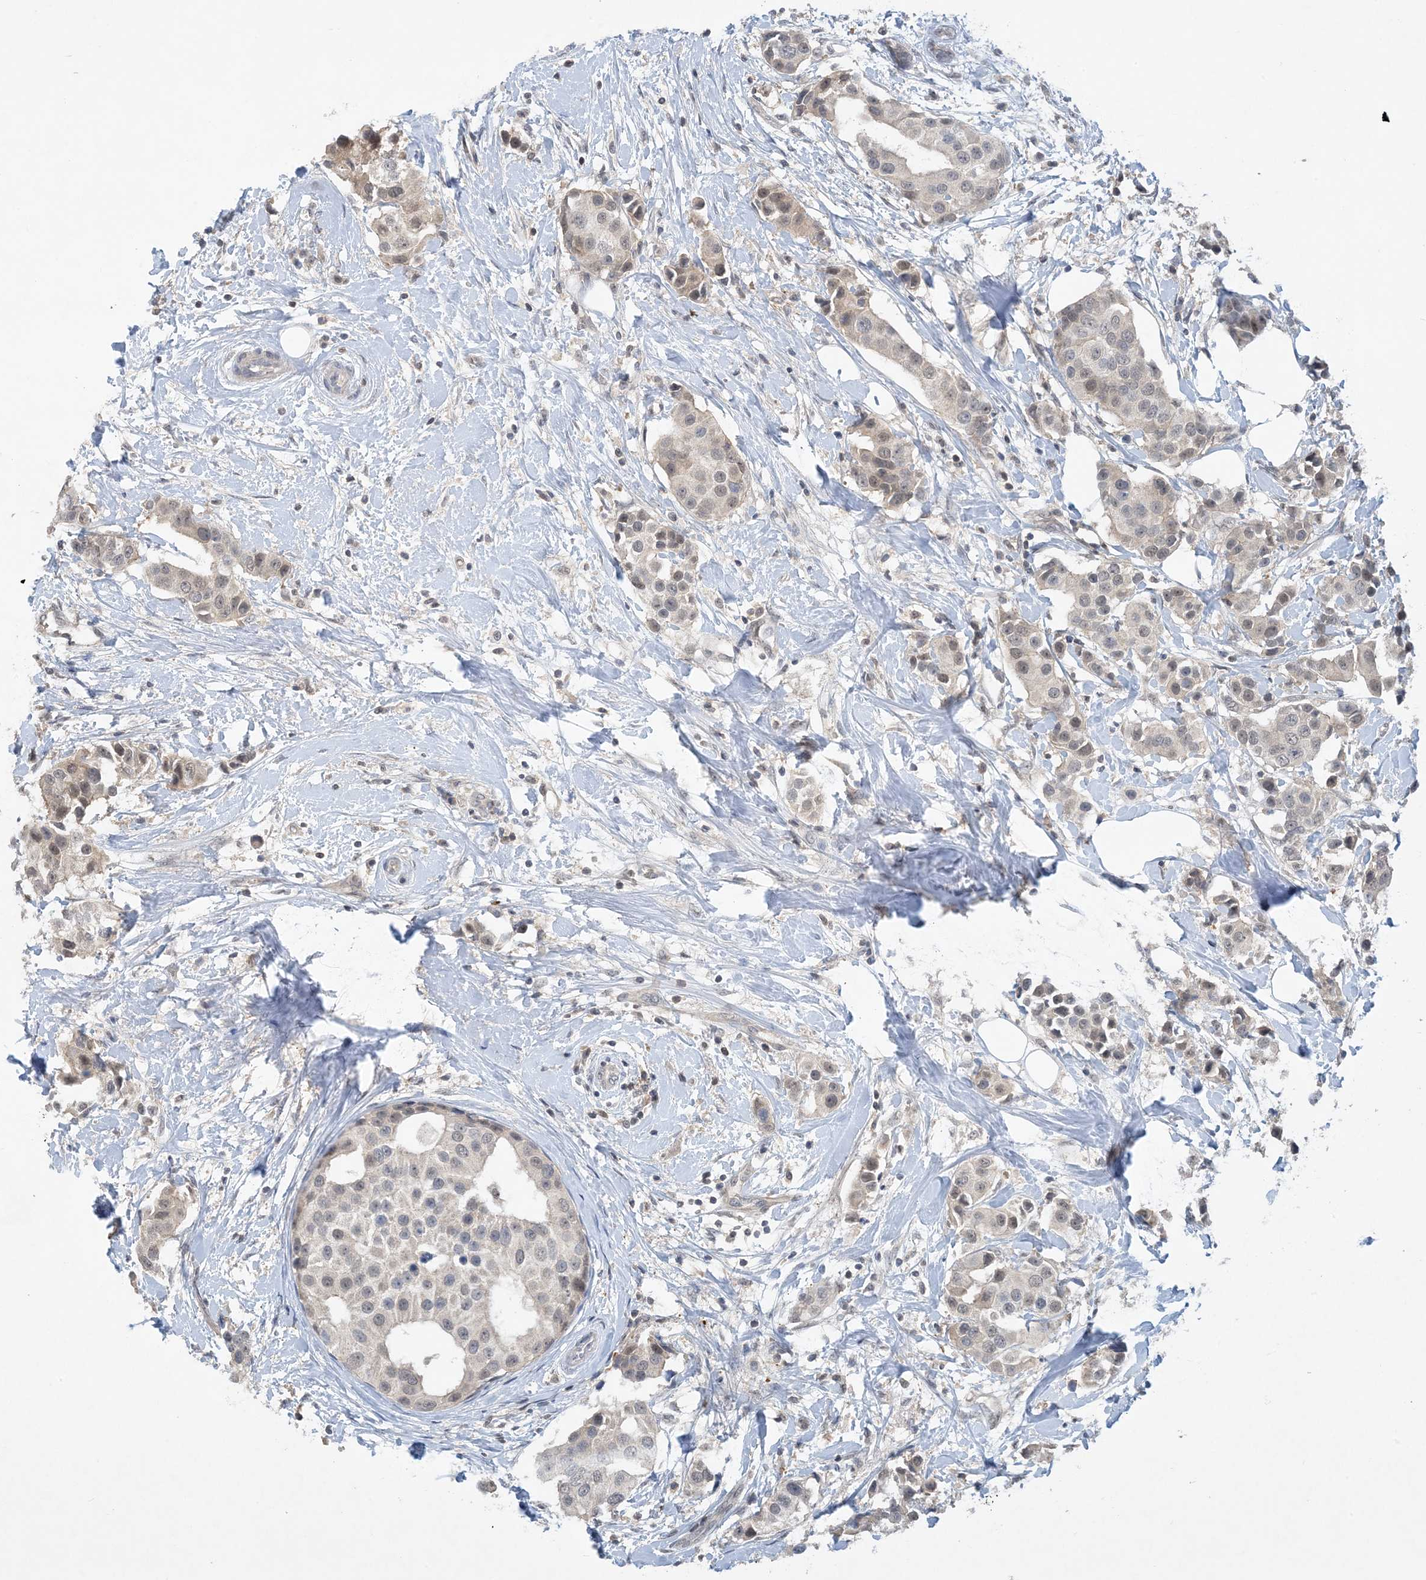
{"staining": {"intensity": "weak", "quantity": "25%-75%", "location": "nuclear"}, "tissue": "breast cancer", "cell_type": "Tumor cells", "image_type": "cancer", "snomed": [{"axis": "morphology", "description": "Normal tissue, NOS"}, {"axis": "morphology", "description": "Duct carcinoma"}, {"axis": "topography", "description": "Breast"}], "caption": "Immunohistochemical staining of human breast cancer (intraductal carcinoma) demonstrates low levels of weak nuclear staining in approximately 25%-75% of tumor cells.", "gene": "UBE2E1", "patient": {"sex": "female", "age": 39}}